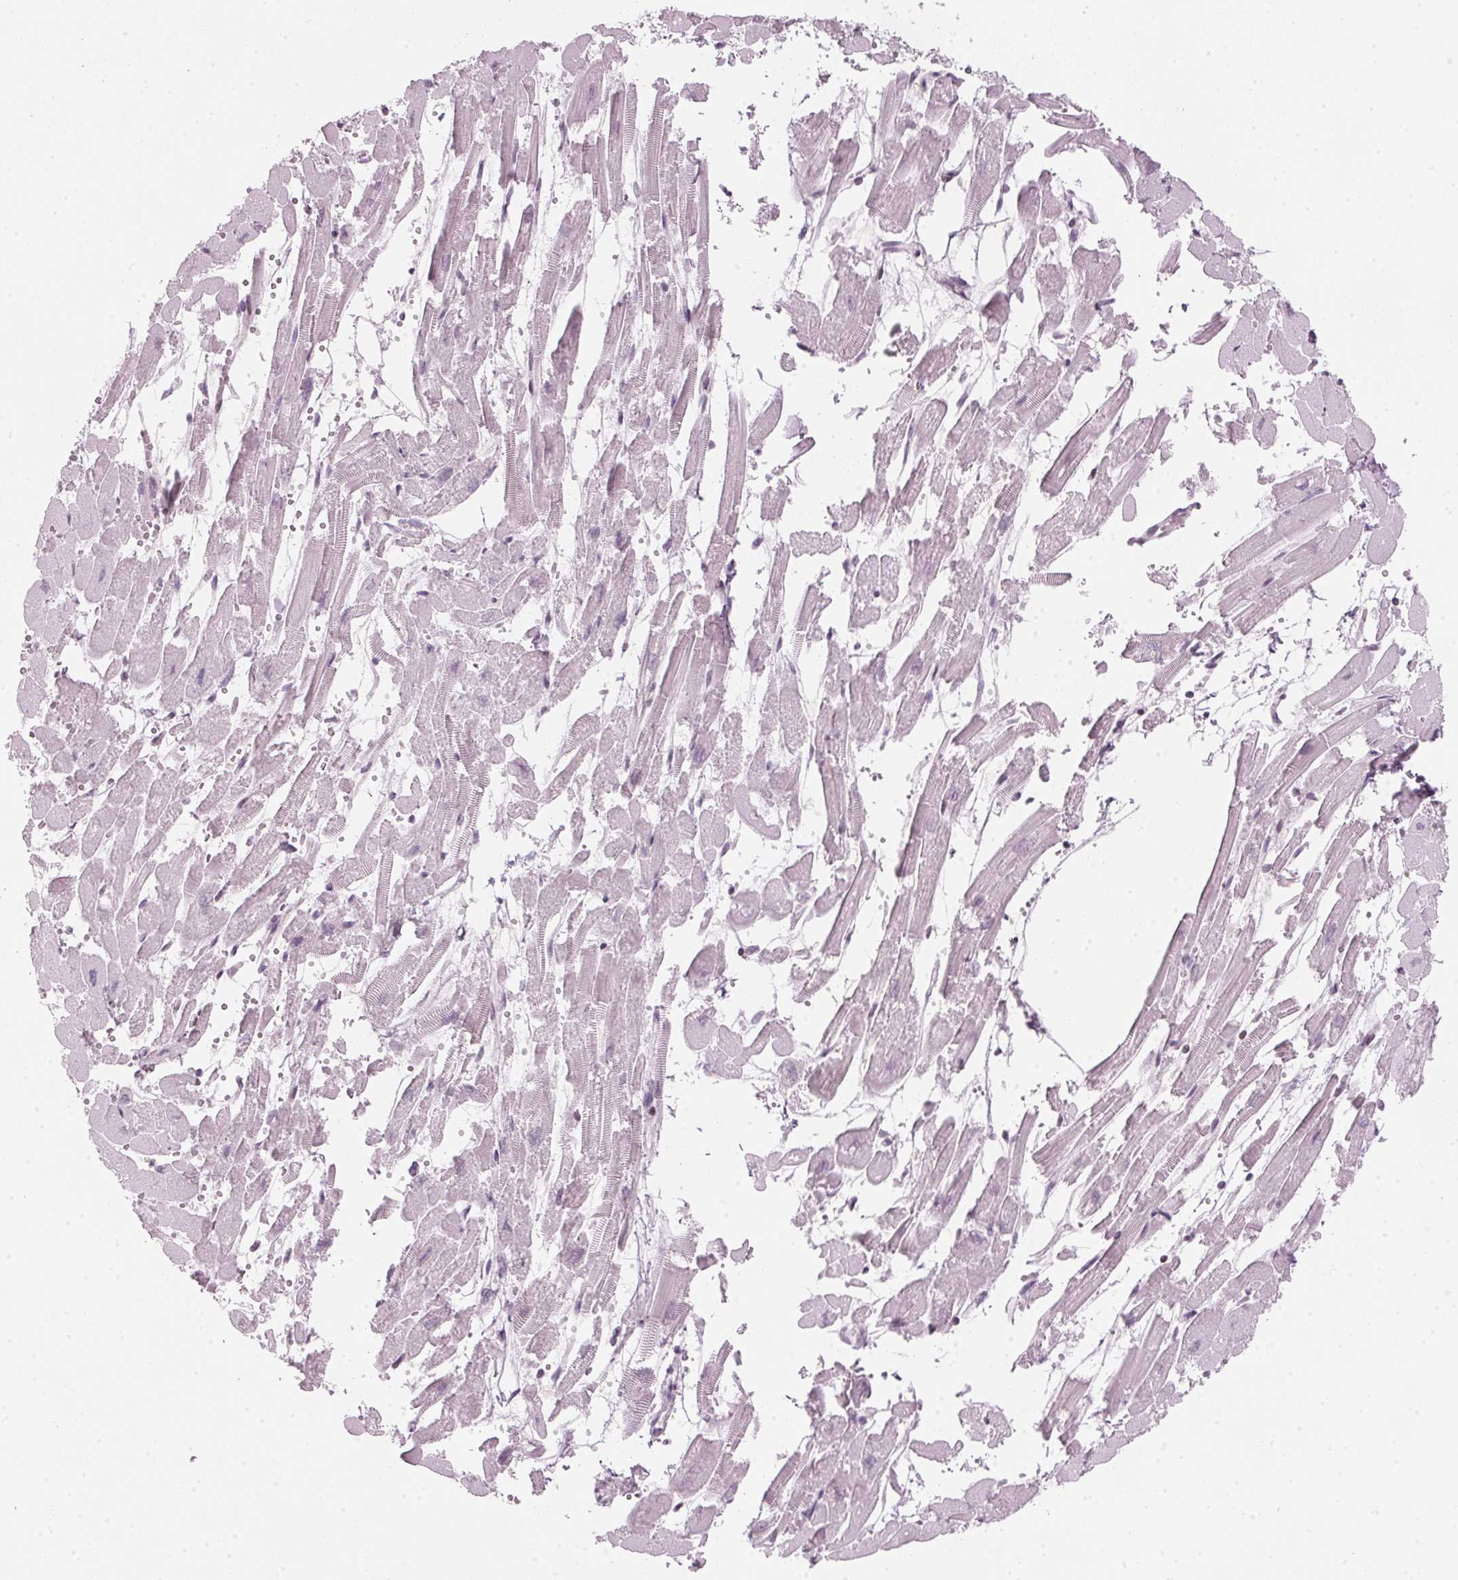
{"staining": {"intensity": "negative", "quantity": "none", "location": "none"}, "tissue": "heart muscle", "cell_type": "Cardiomyocytes", "image_type": "normal", "snomed": [{"axis": "morphology", "description": "Normal tissue, NOS"}, {"axis": "topography", "description": "Heart"}], "caption": "A high-resolution histopathology image shows IHC staining of unremarkable heart muscle, which demonstrates no significant staining in cardiomyocytes.", "gene": "SFRP4", "patient": {"sex": "female", "age": 52}}